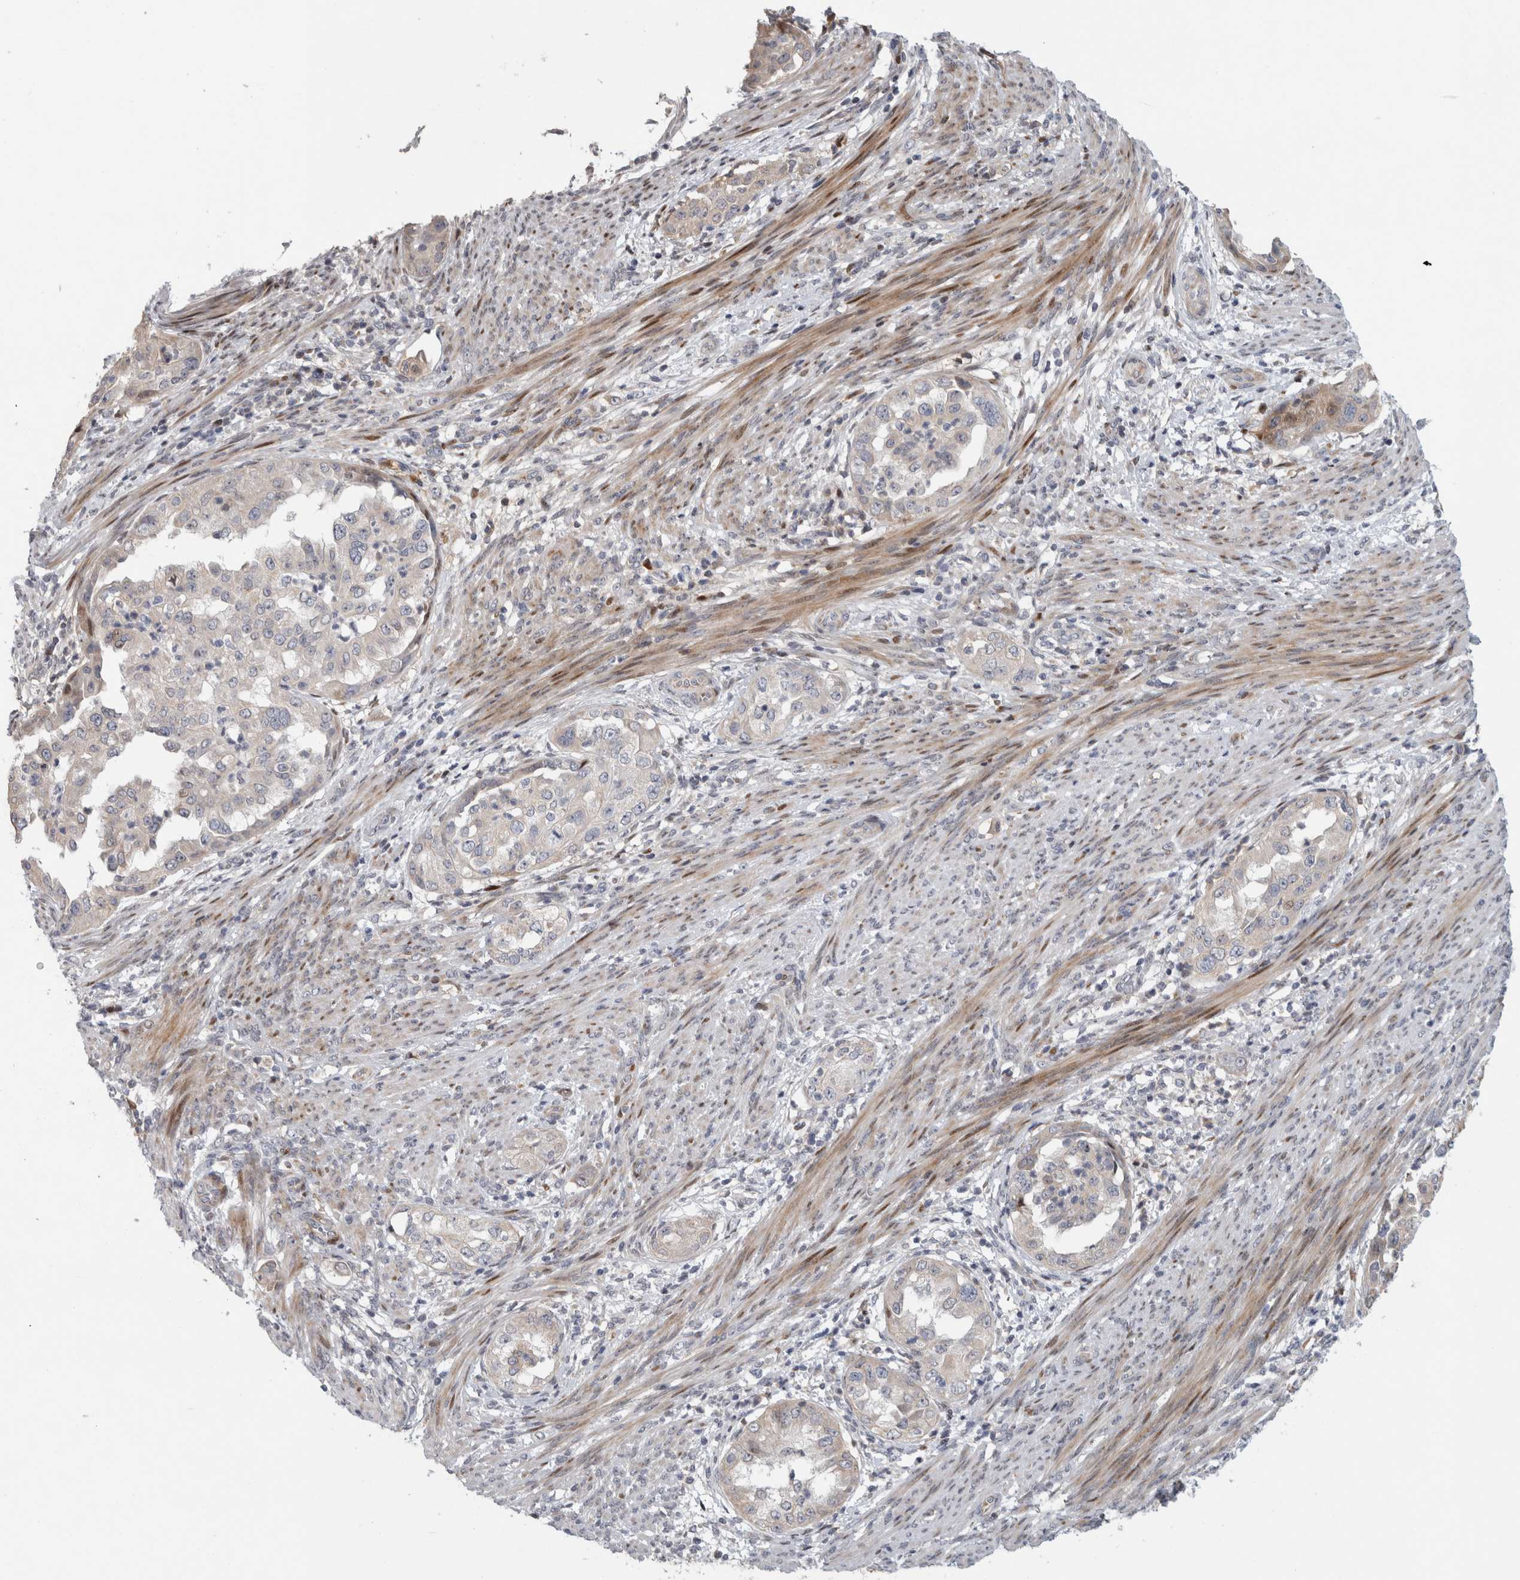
{"staining": {"intensity": "negative", "quantity": "none", "location": "none"}, "tissue": "endometrial cancer", "cell_type": "Tumor cells", "image_type": "cancer", "snomed": [{"axis": "morphology", "description": "Adenocarcinoma, NOS"}, {"axis": "topography", "description": "Endometrium"}], "caption": "High magnification brightfield microscopy of endometrial cancer stained with DAB (brown) and counterstained with hematoxylin (blue): tumor cells show no significant positivity. The staining is performed using DAB (3,3'-diaminobenzidine) brown chromogen with nuclei counter-stained in using hematoxylin.", "gene": "RBM48", "patient": {"sex": "female", "age": 85}}